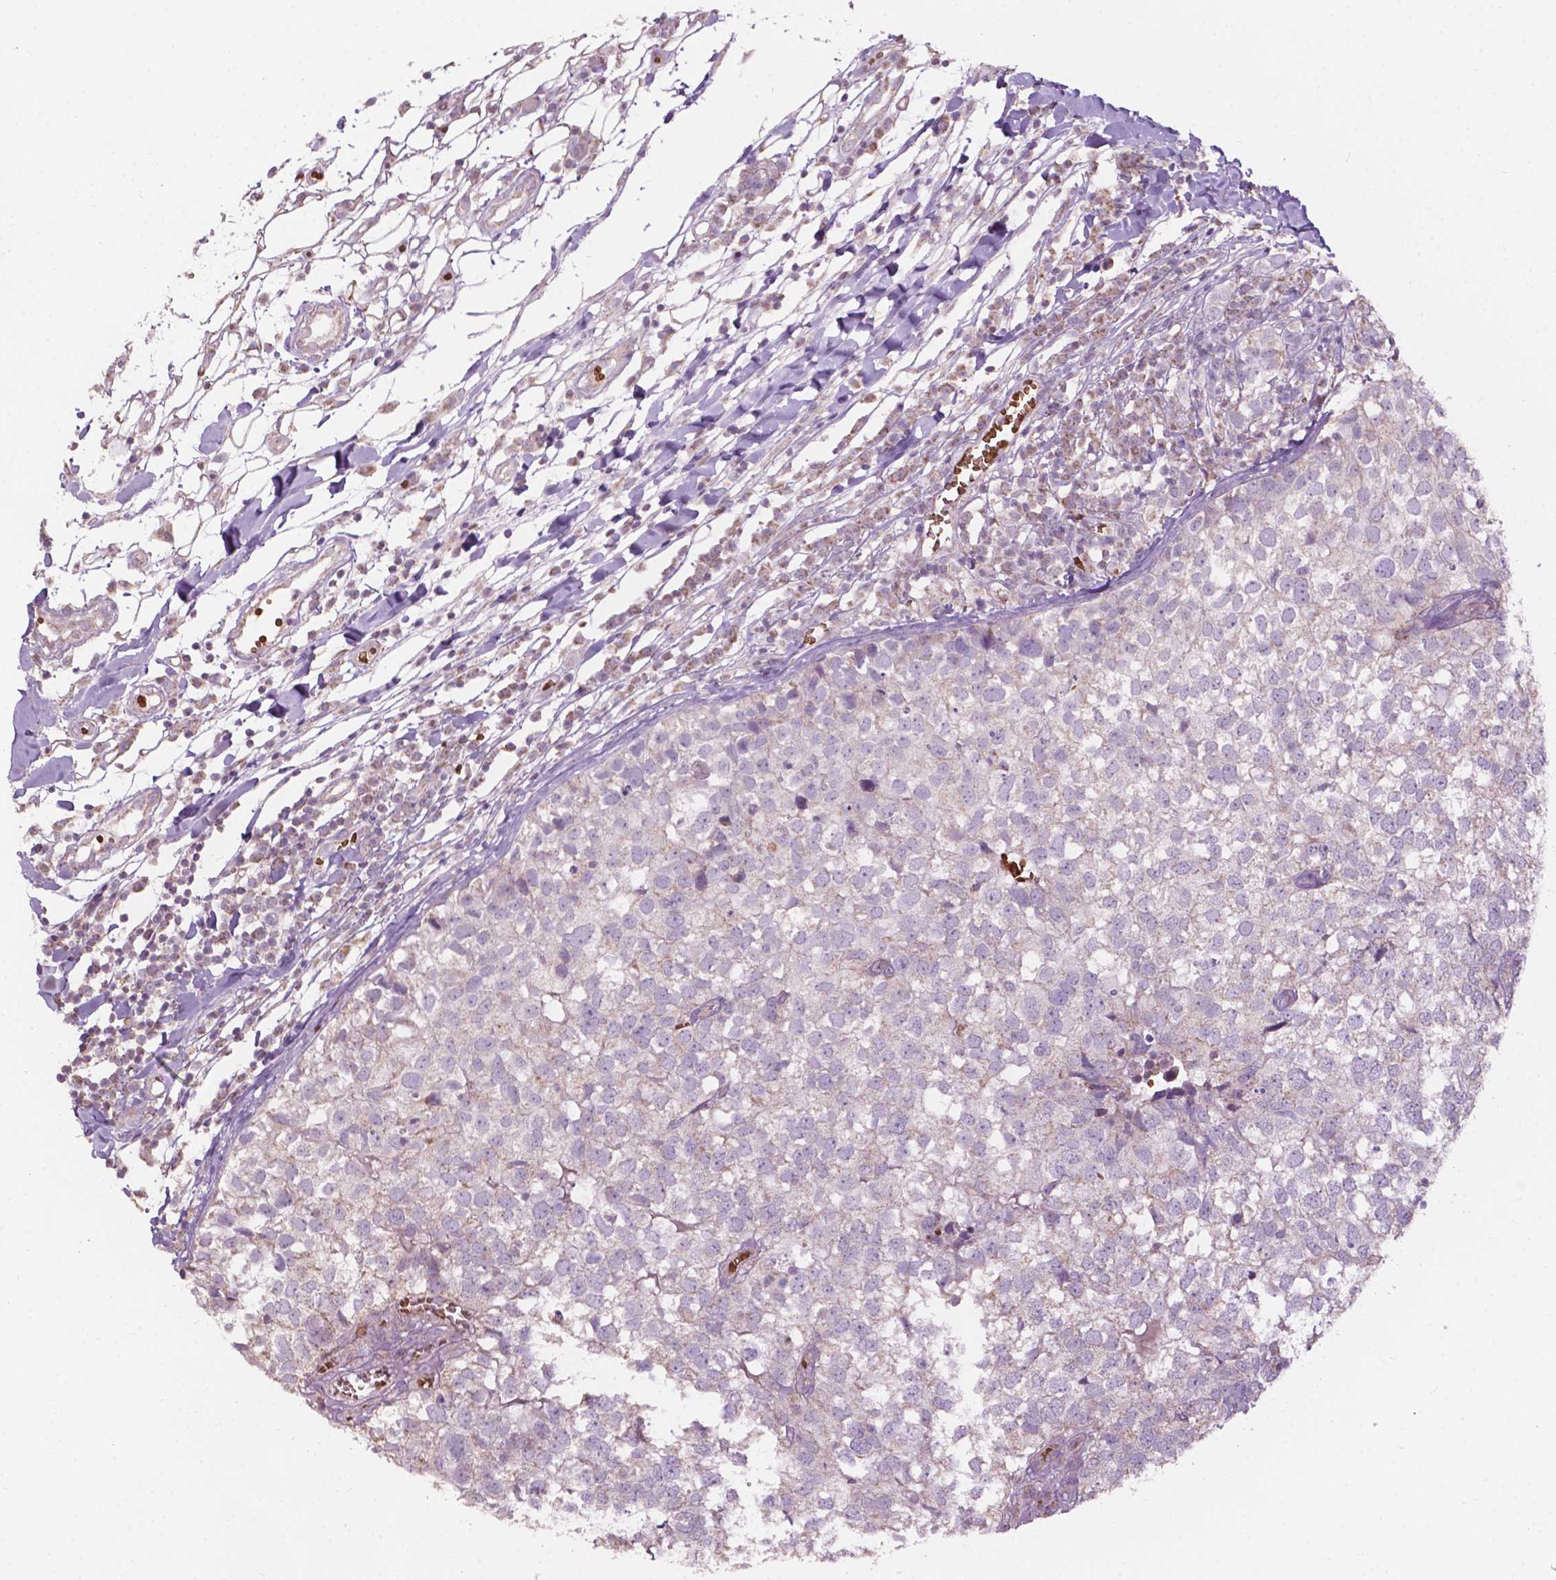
{"staining": {"intensity": "negative", "quantity": "none", "location": "none"}, "tissue": "breast cancer", "cell_type": "Tumor cells", "image_type": "cancer", "snomed": [{"axis": "morphology", "description": "Duct carcinoma"}, {"axis": "topography", "description": "Breast"}], "caption": "Micrograph shows no protein staining in tumor cells of breast cancer tissue.", "gene": "NDUFS1", "patient": {"sex": "female", "age": 30}}